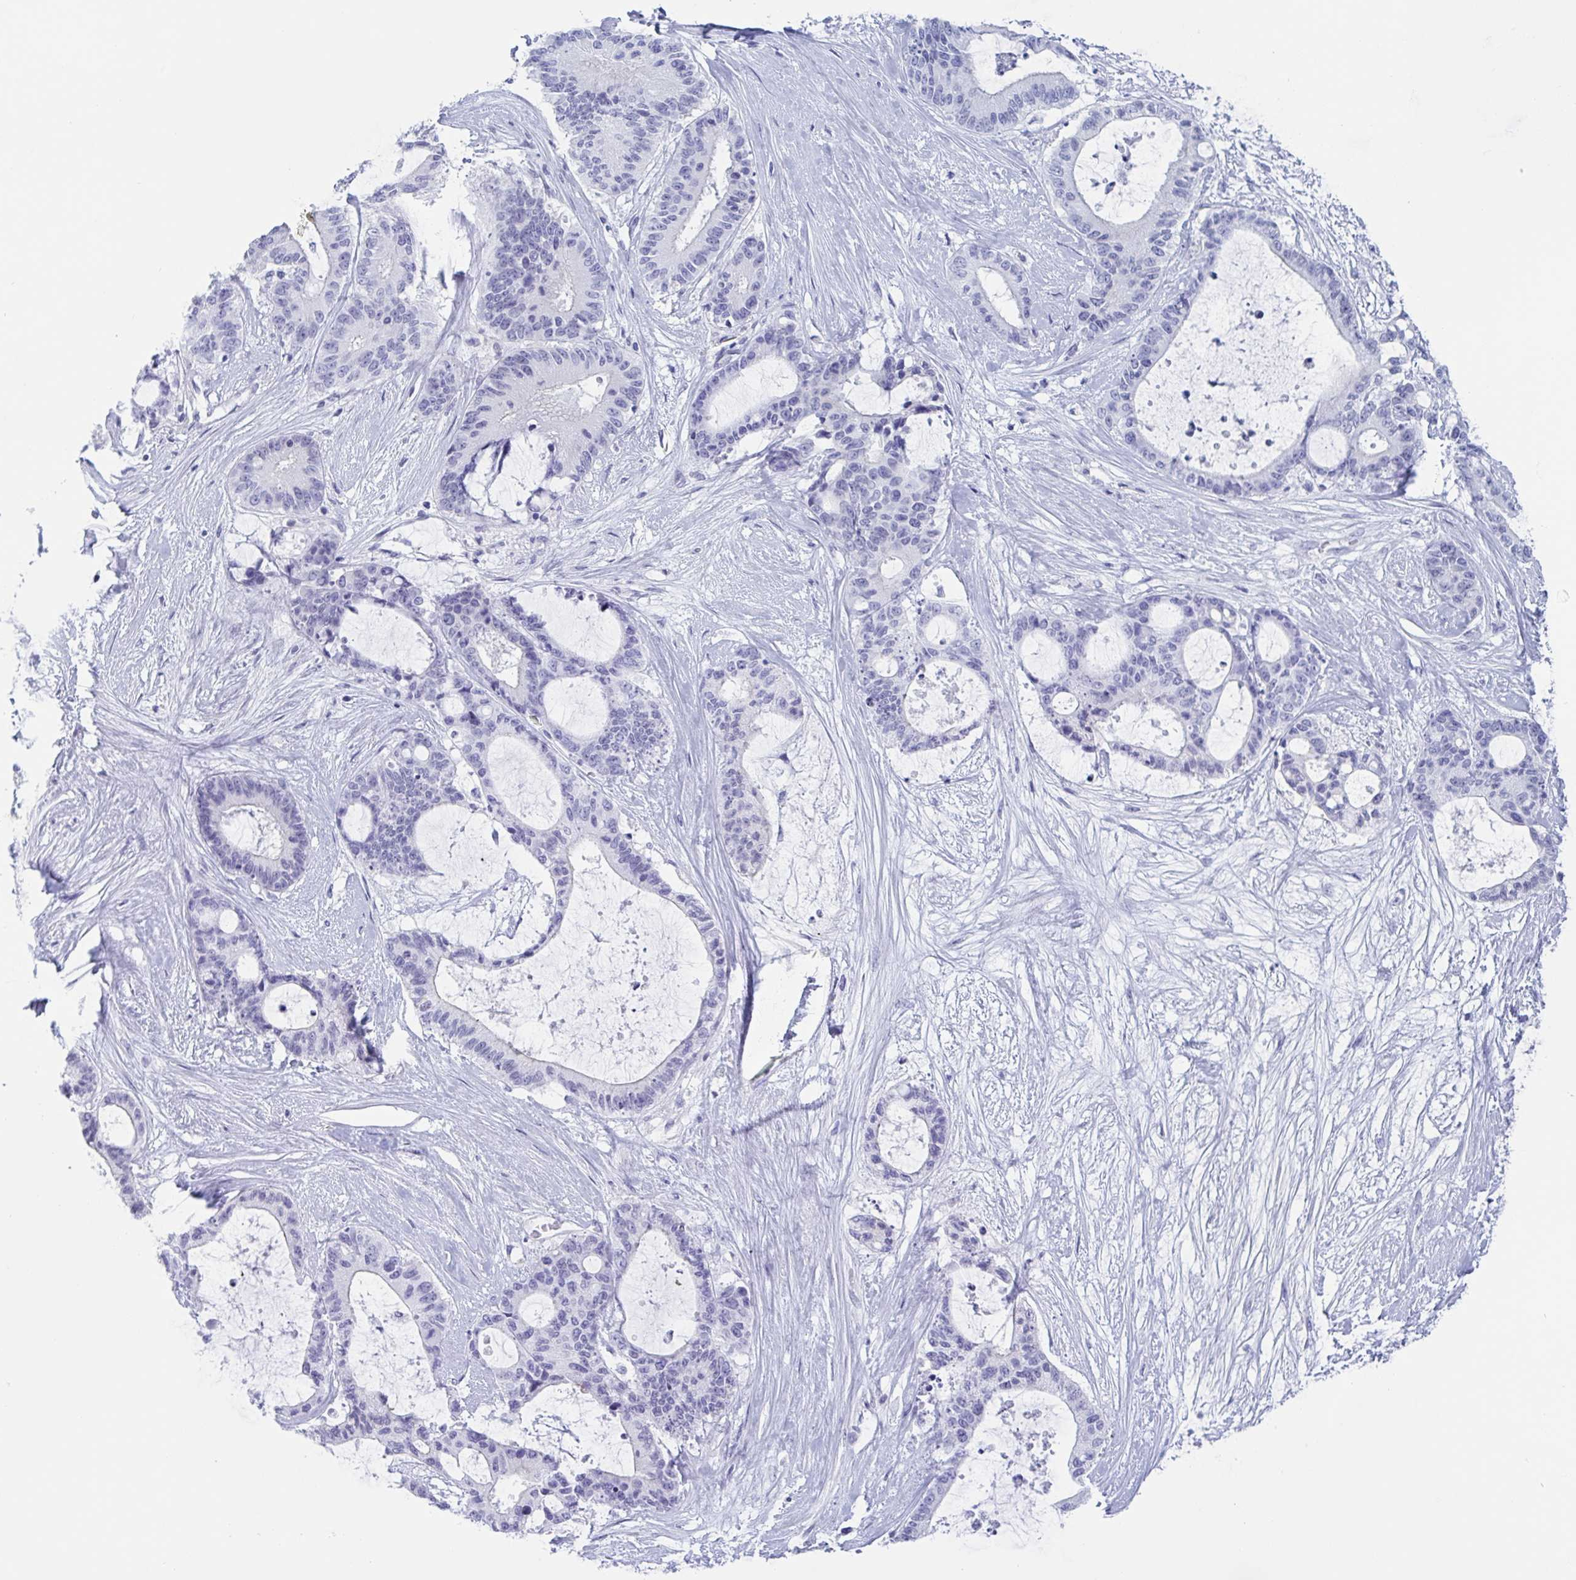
{"staining": {"intensity": "negative", "quantity": "none", "location": "none"}, "tissue": "liver cancer", "cell_type": "Tumor cells", "image_type": "cancer", "snomed": [{"axis": "morphology", "description": "Normal tissue, NOS"}, {"axis": "morphology", "description": "Cholangiocarcinoma"}, {"axis": "topography", "description": "Liver"}, {"axis": "topography", "description": "Peripheral nerve tissue"}], "caption": "Immunohistochemistry image of liver cancer (cholangiocarcinoma) stained for a protein (brown), which displays no positivity in tumor cells.", "gene": "CDX4", "patient": {"sex": "female", "age": 73}}